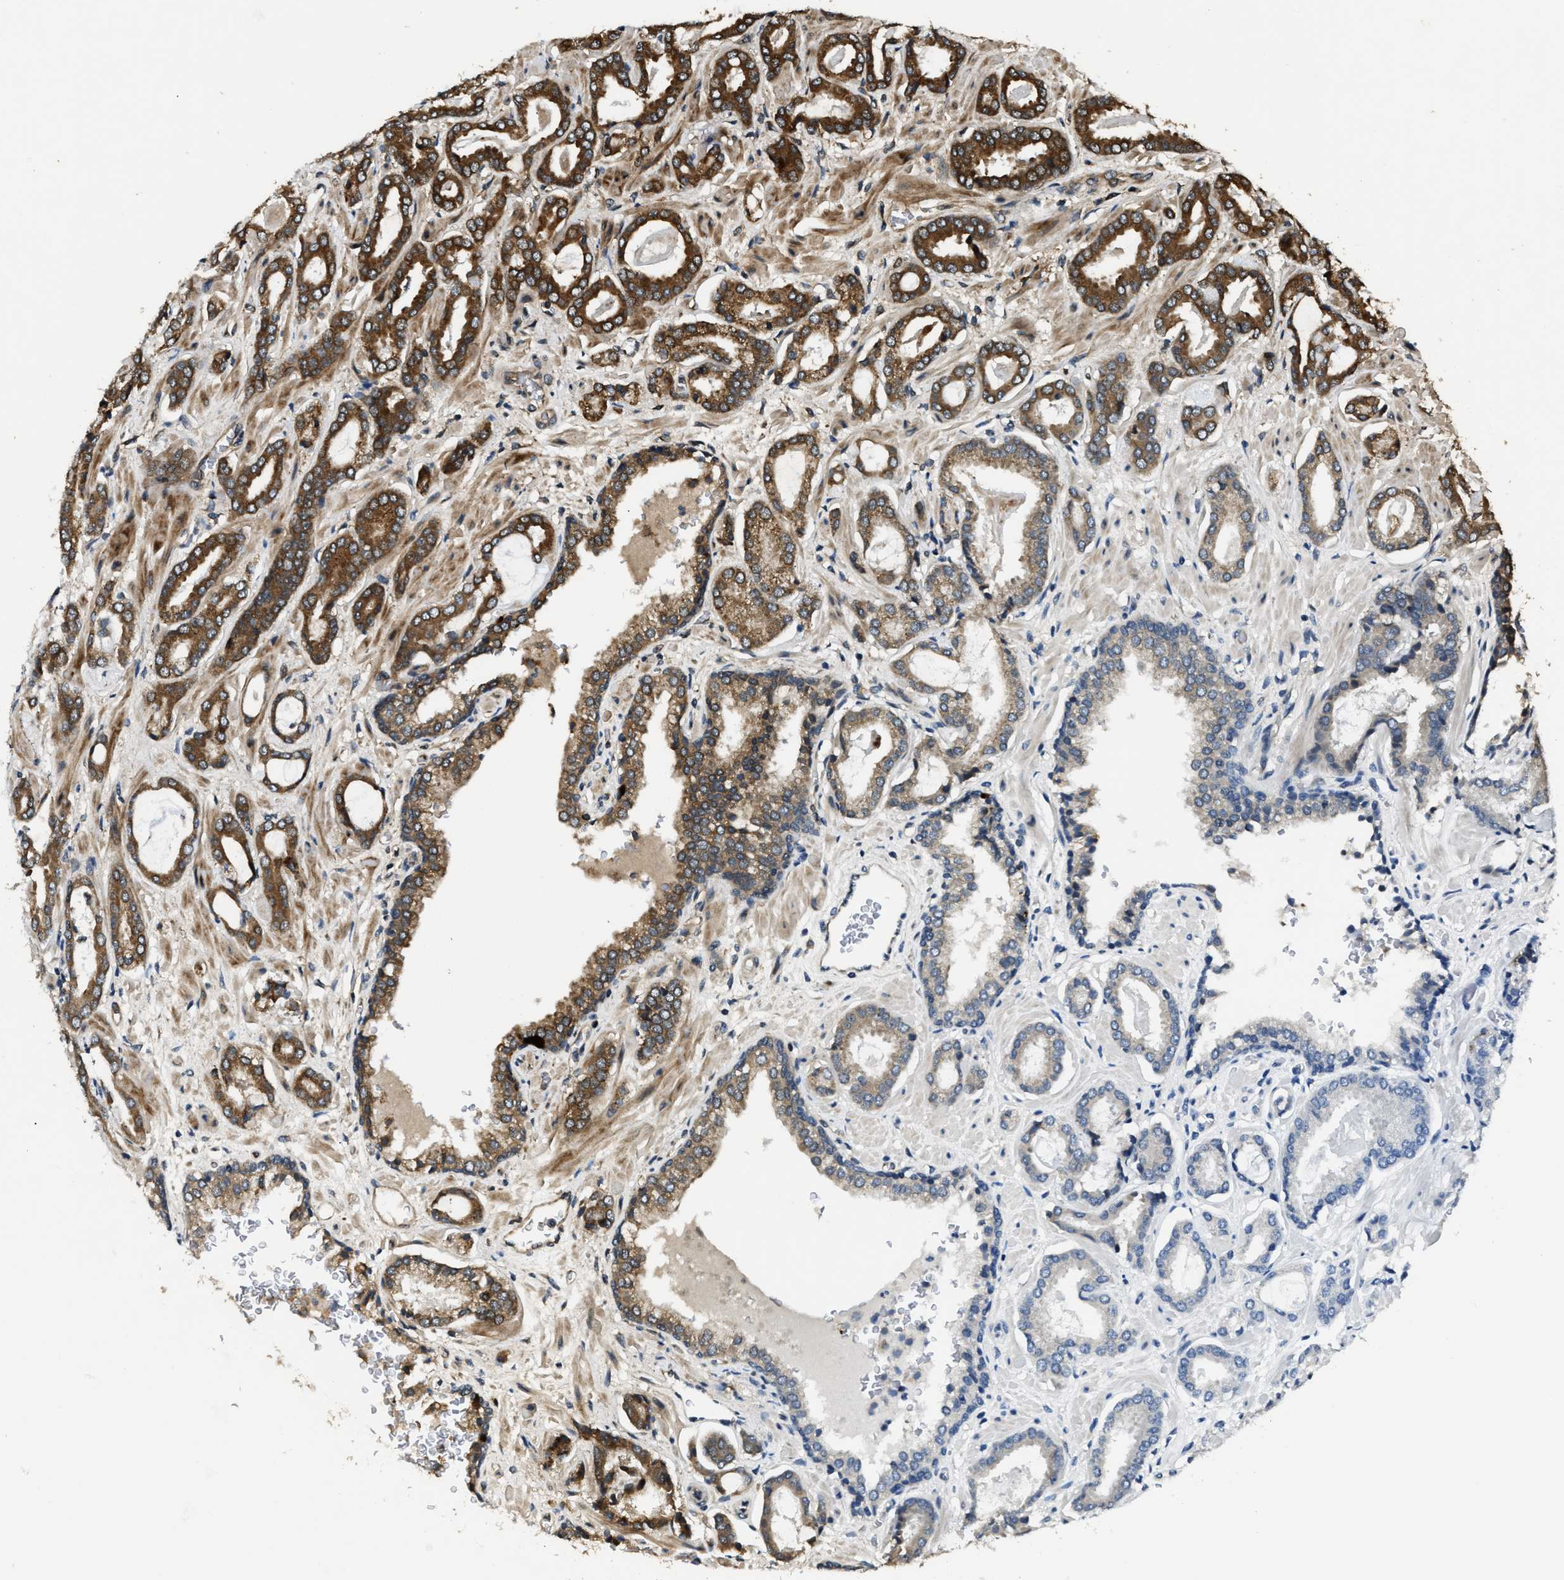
{"staining": {"intensity": "strong", "quantity": ">75%", "location": "cytoplasmic/membranous"}, "tissue": "prostate cancer", "cell_type": "Tumor cells", "image_type": "cancer", "snomed": [{"axis": "morphology", "description": "Adenocarcinoma, Low grade"}, {"axis": "topography", "description": "Prostate"}], "caption": "Immunohistochemistry (IHC) image of adenocarcinoma (low-grade) (prostate) stained for a protein (brown), which reveals high levels of strong cytoplasmic/membranous staining in about >75% of tumor cells.", "gene": "PNPLA8", "patient": {"sex": "male", "age": 53}}